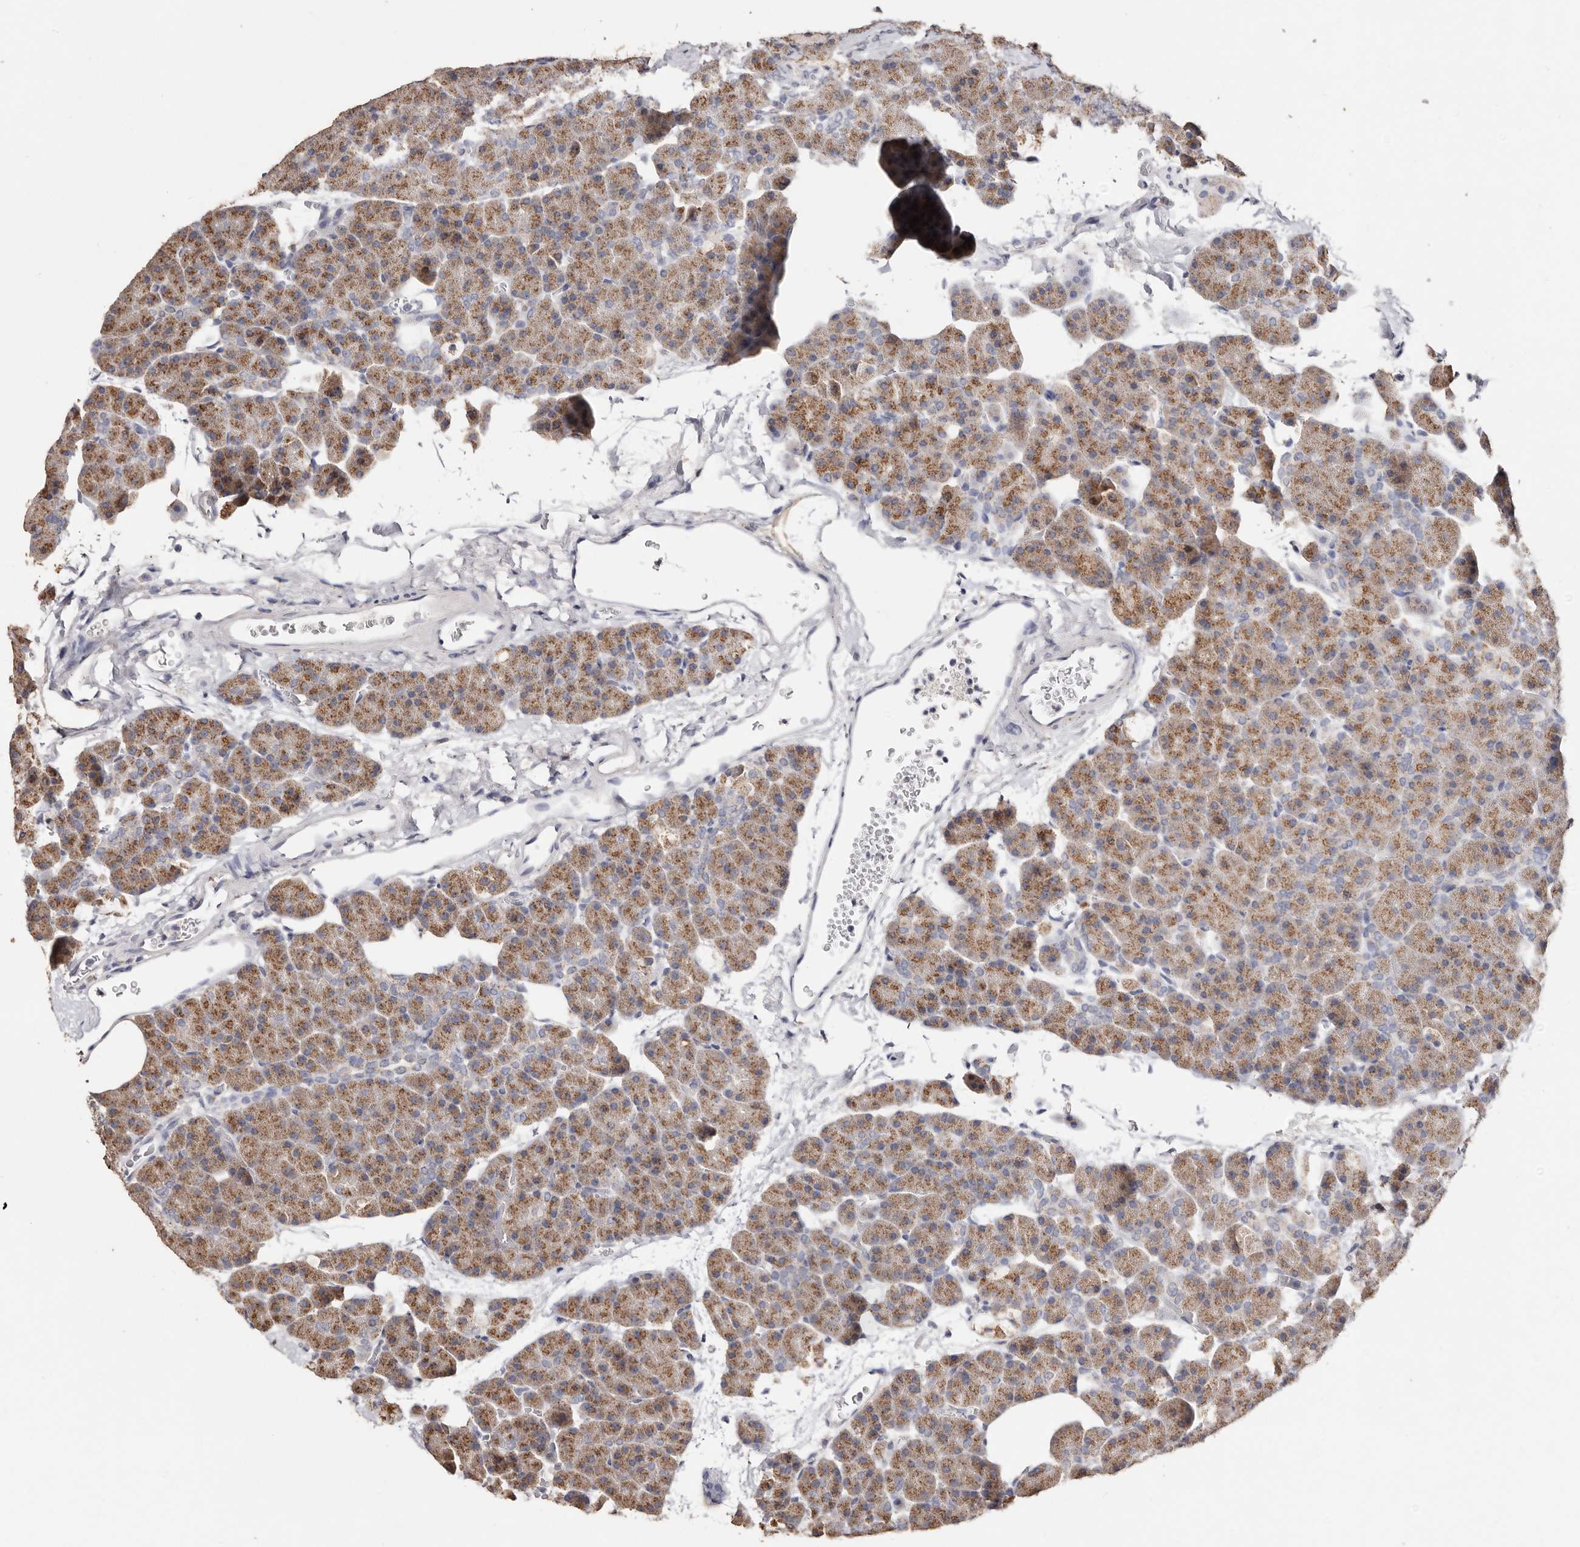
{"staining": {"intensity": "moderate", "quantity": ">75%", "location": "cytoplasmic/membranous"}, "tissue": "pancreas", "cell_type": "Exocrine glandular cells", "image_type": "normal", "snomed": [{"axis": "morphology", "description": "Normal tissue, NOS"}, {"axis": "morphology", "description": "Carcinoid, malignant, NOS"}, {"axis": "topography", "description": "Pancreas"}], "caption": "Pancreas stained for a protein shows moderate cytoplasmic/membranous positivity in exocrine glandular cells. The staining was performed using DAB, with brown indicating positive protein expression. Nuclei are stained blue with hematoxylin.", "gene": "LGALS7B", "patient": {"sex": "female", "age": 35}}